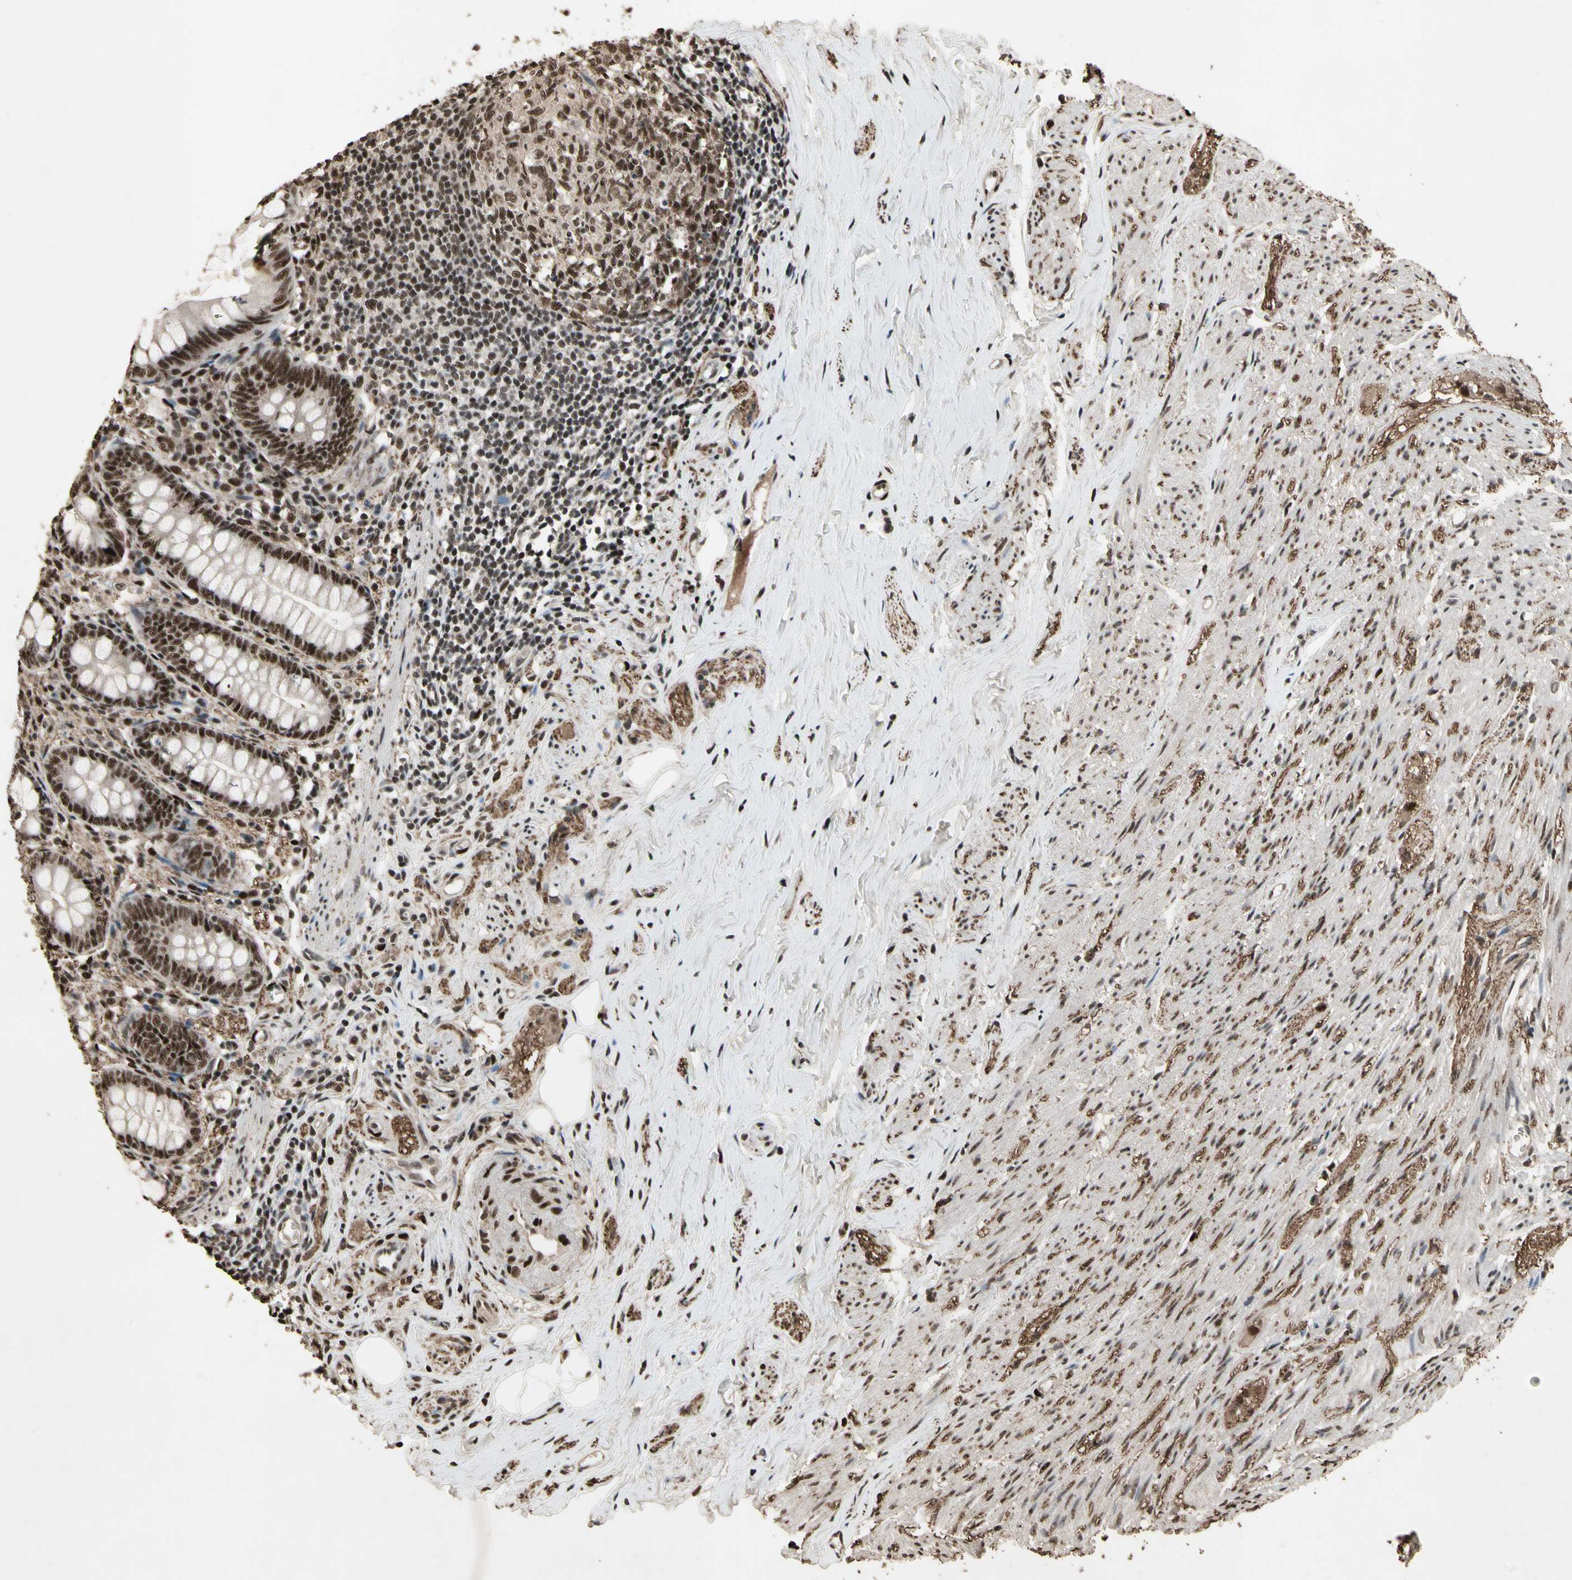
{"staining": {"intensity": "strong", "quantity": ">75%", "location": "nuclear"}, "tissue": "appendix", "cell_type": "Glandular cells", "image_type": "normal", "snomed": [{"axis": "morphology", "description": "Normal tissue, NOS"}, {"axis": "topography", "description": "Appendix"}], "caption": "Protein staining demonstrates strong nuclear positivity in approximately >75% of glandular cells in benign appendix. The protein of interest is stained brown, and the nuclei are stained in blue (DAB IHC with brightfield microscopy, high magnification).", "gene": "TBX2", "patient": {"sex": "female", "age": 77}}